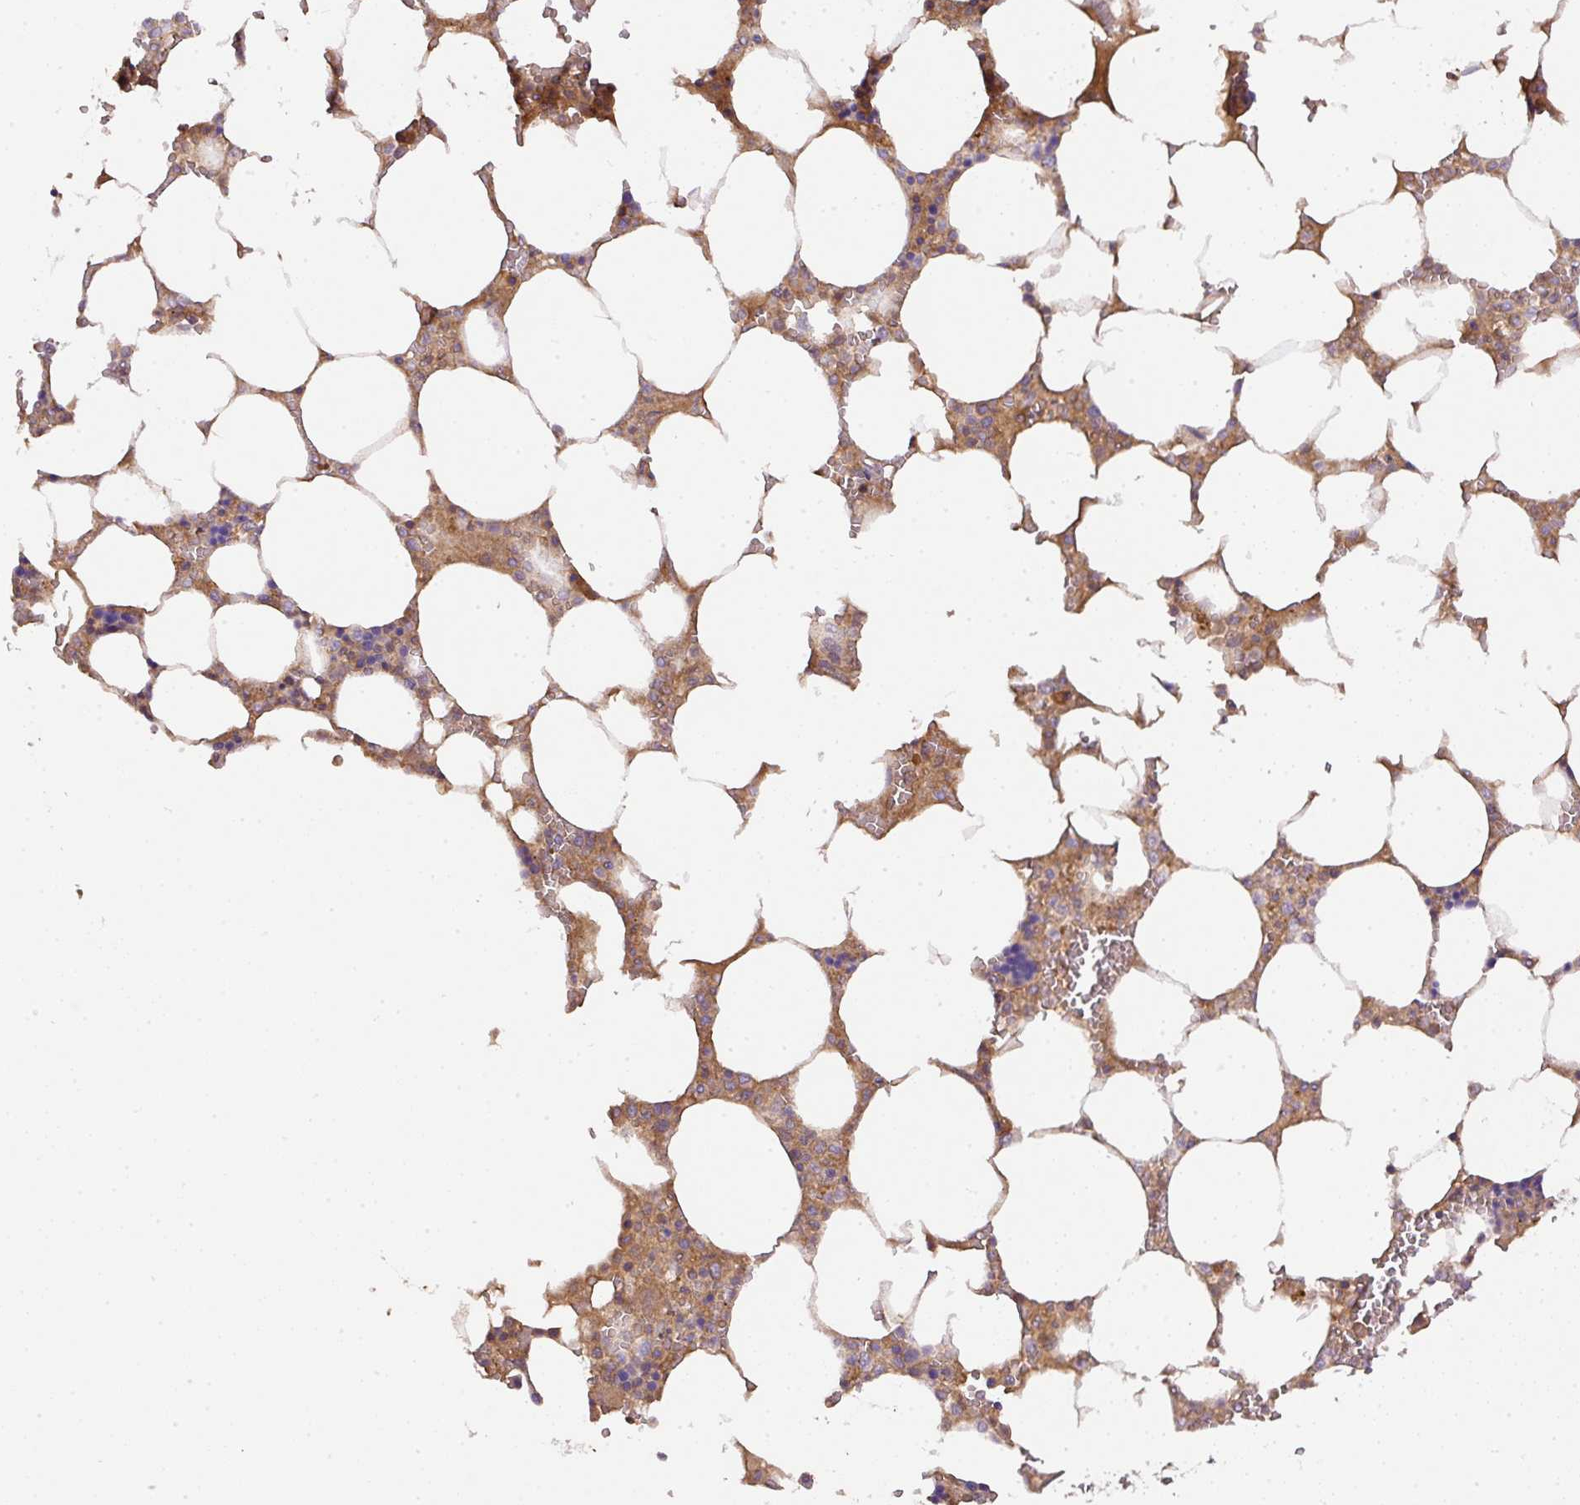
{"staining": {"intensity": "moderate", "quantity": "25%-75%", "location": "cytoplasmic/membranous"}, "tissue": "bone marrow", "cell_type": "Hematopoietic cells", "image_type": "normal", "snomed": [{"axis": "morphology", "description": "Normal tissue, NOS"}, {"axis": "topography", "description": "Bone marrow"}], "caption": "The image demonstrates staining of benign bone marrow, revealing moderate cytoplasmic/membranous protein positivity (brown color) within hematopoietic cells. Ihc stains the protein in brown and the nuclei are stained blue.", "gene": "DAPK1", "patient": {"sex": "male", "age": 64}}